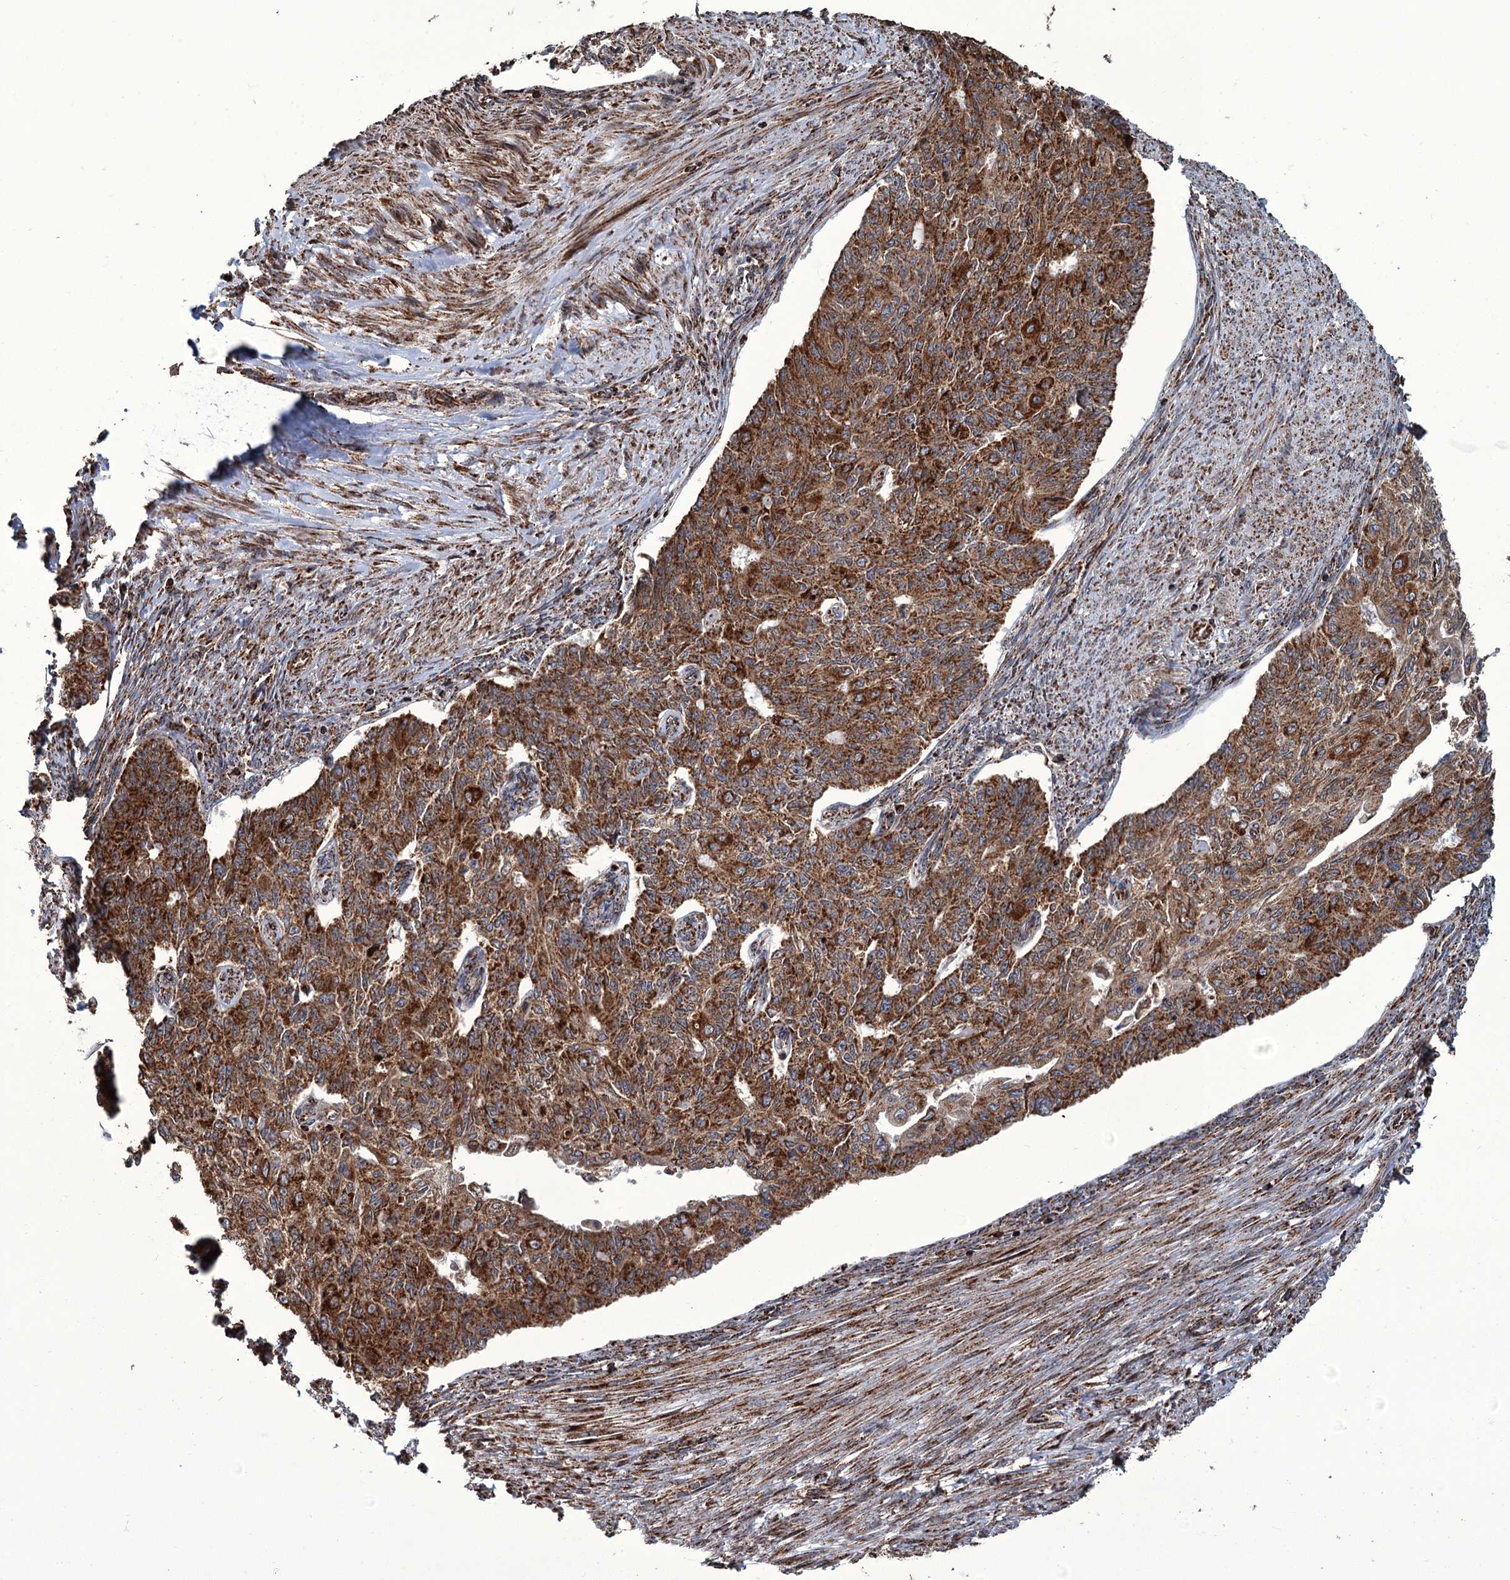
{"staining": {"intensity": "moderate", "quantity": ">75%", "location": "cytoplasmic/membranous"}, "tissue": "endometrial cancer", "cell_type": "Tumor cells", "image_type": "cancer", "snomed": [{"axis": "morphology", "description": "Adenocarcinoma, NOS"}, {"axis": "topography", "description": "Endometrium"}], "caption": "Tumor cells show medium levels of moderate cytoplasmic/membranous expression in about >75% of cells in human endometrial adenocarcinoma. (IHC, brightfield microscopy, high magnification).", "gene": "APH1A", "patient": {"sex": "female", "age": 32}}